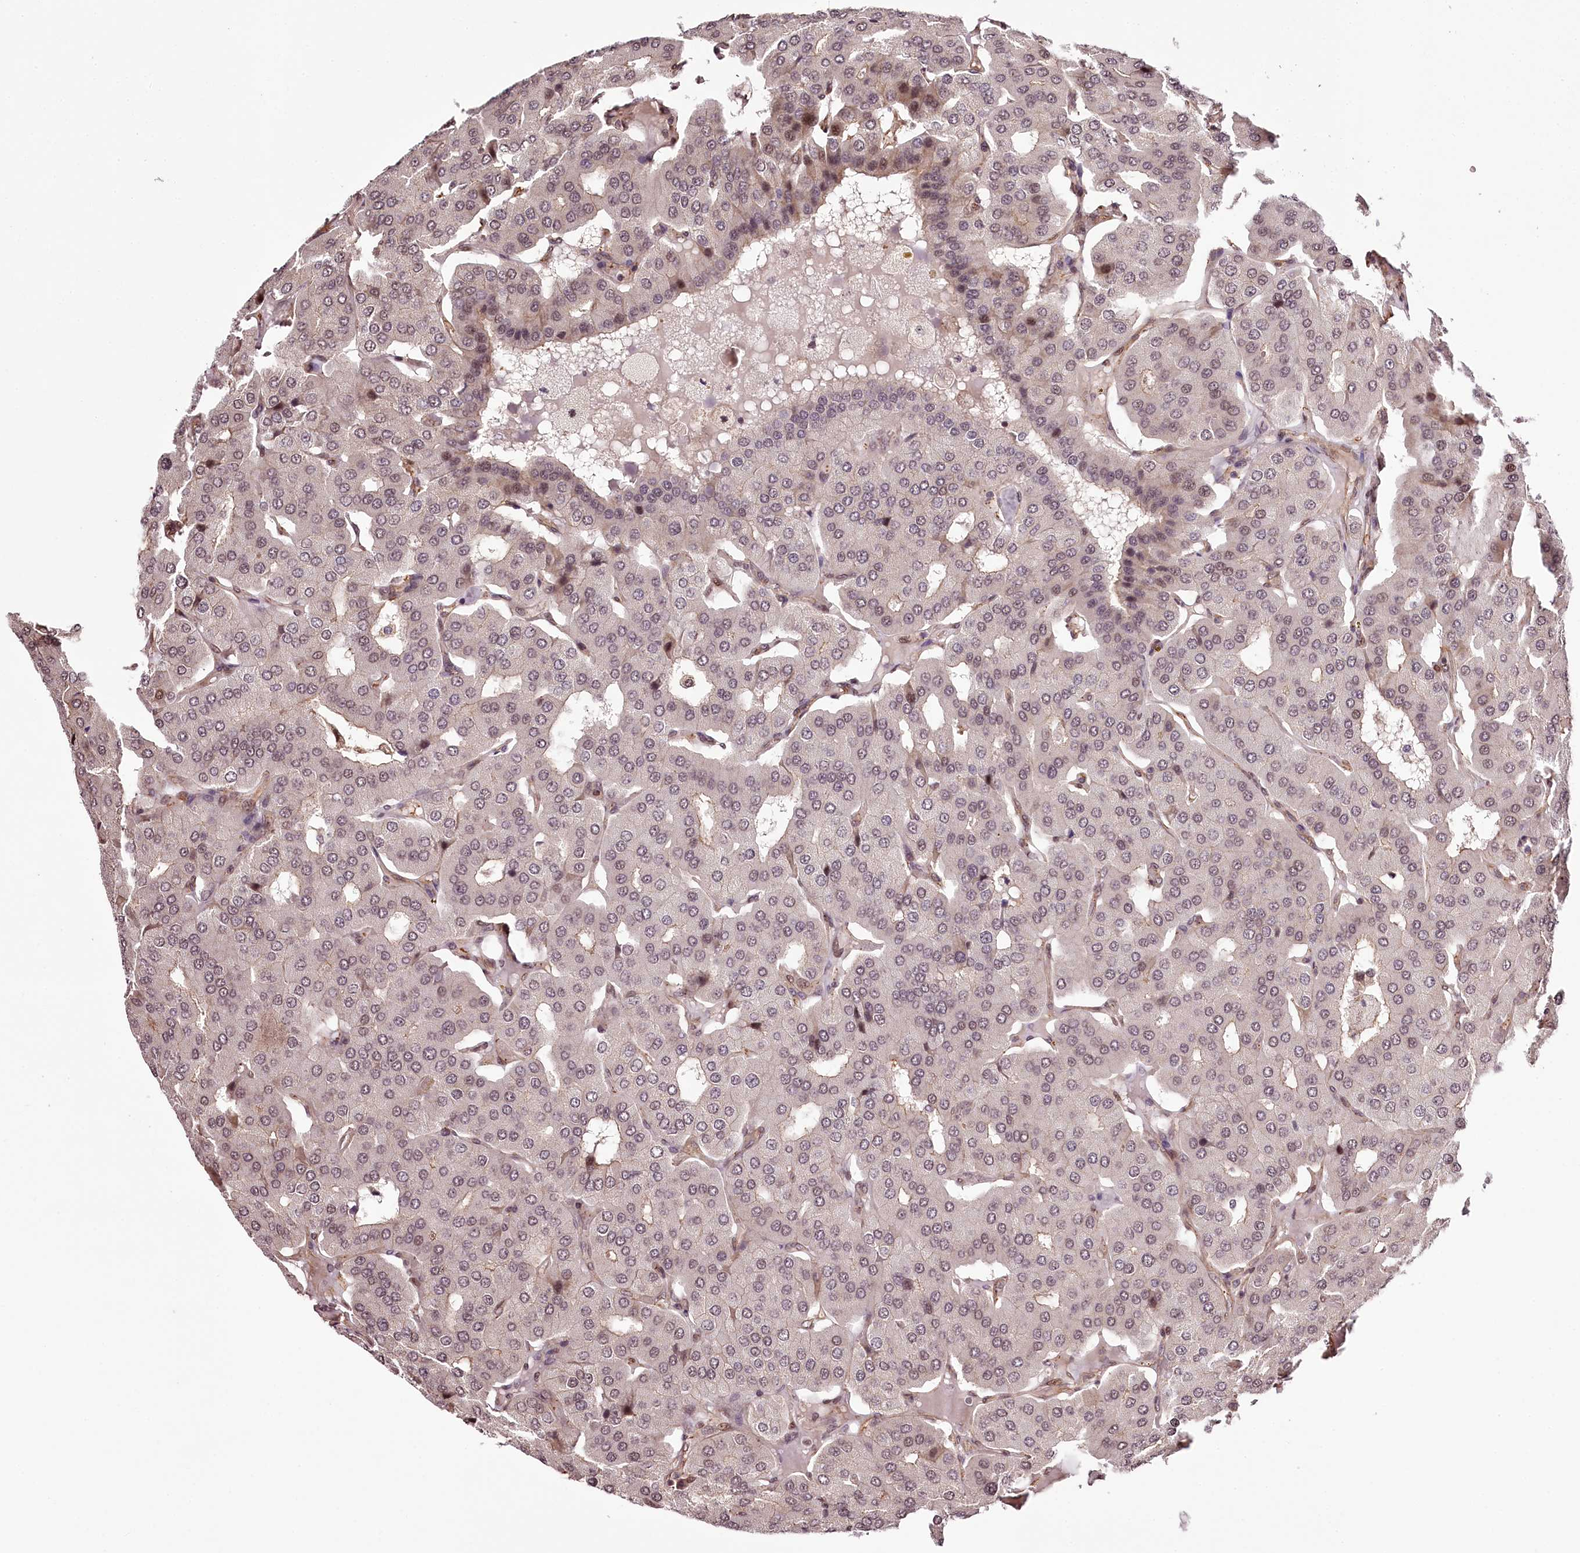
{"staining": {"intensity": "moderate", "quantity": "<25%", "location": "nuclear"}, "tissue": "parathyroid gland", "cell_type": "Glandular cells", "image_type": "normal", "snomed": [{"axis": "morphology", "description": "Normal tissue, NOS"}, {"axis": "morphology", "description": "Adenoma, NOS"}, {"axis": "topography", "description": "Parathyroid gland"}], "caption": "Parathyroid gland stained with IHC demonstrates moderate nuclear expression in approximately <25% of glandular cells. The protein is stained brown, and the nuclei are stained in blue (DAB (3,3'-diaminobenzidine) IHC with brightfield microscopy, high magnification).", "gene": "TTC33", "patient": {"sex": "female", "age": 86}}